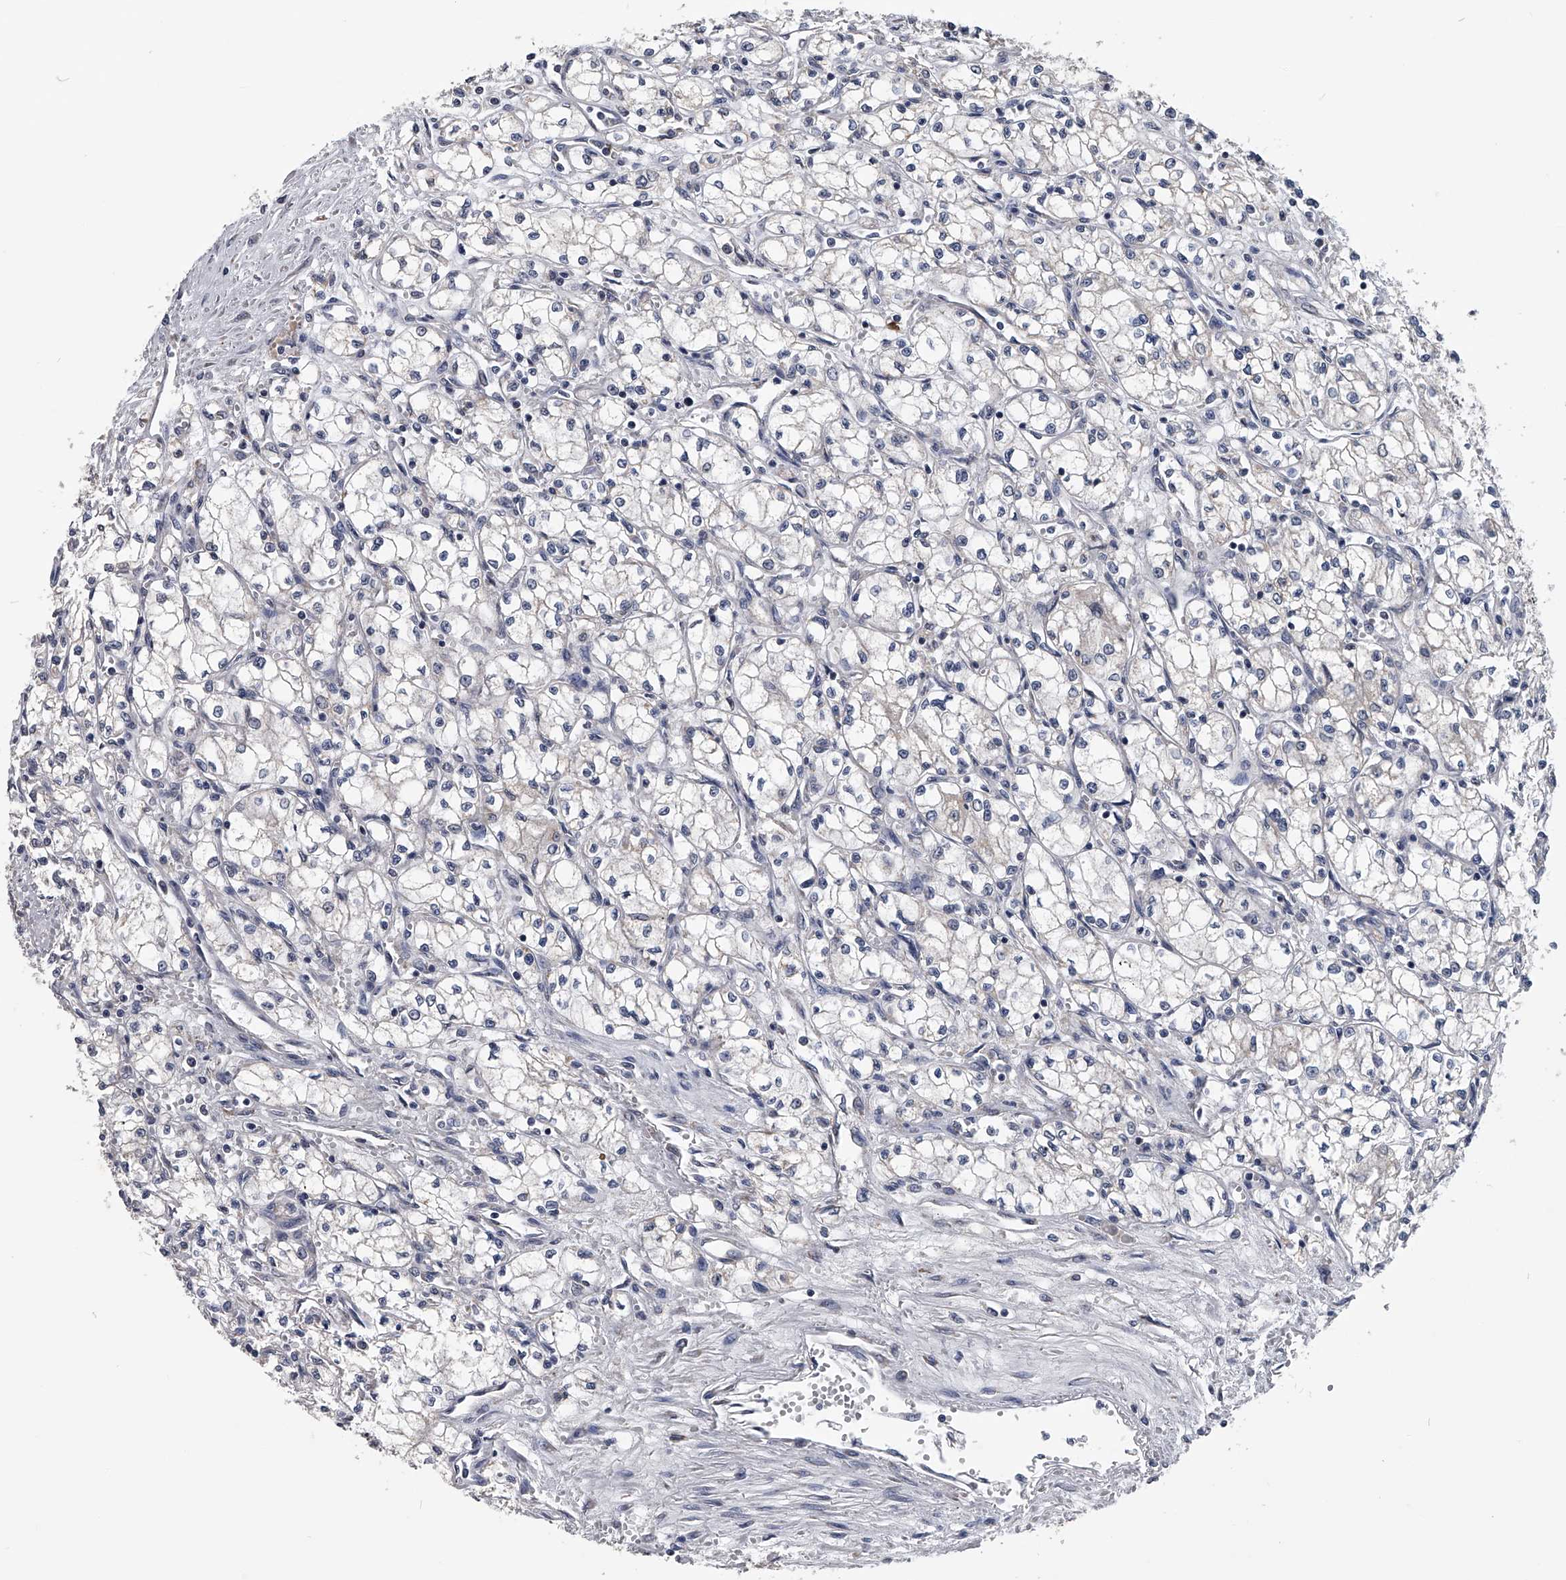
{"staining": {"intensity": "negative", "quantity": "none", "location": "none"}, "tissue": "renal cancer", "cell_type": "Tumor cells", "image_type": "cancer", "snomed": [{"axis": "morphology", "description": "Normal tissue, NOS"}, {"axis": "morphology", "description": "Adenocarcinoma, NOS"}, {"axis": "topography", "description": "Kidney"}], "caption": "IHC image of neoplastic tissue: renal adenocarcinoma stained with DAB (3,3'-diaminobenzidine) shows no significant protein positivity in tumor cells.", "gene": "OAT", "patient": {"sex": "male", "age": 59}}